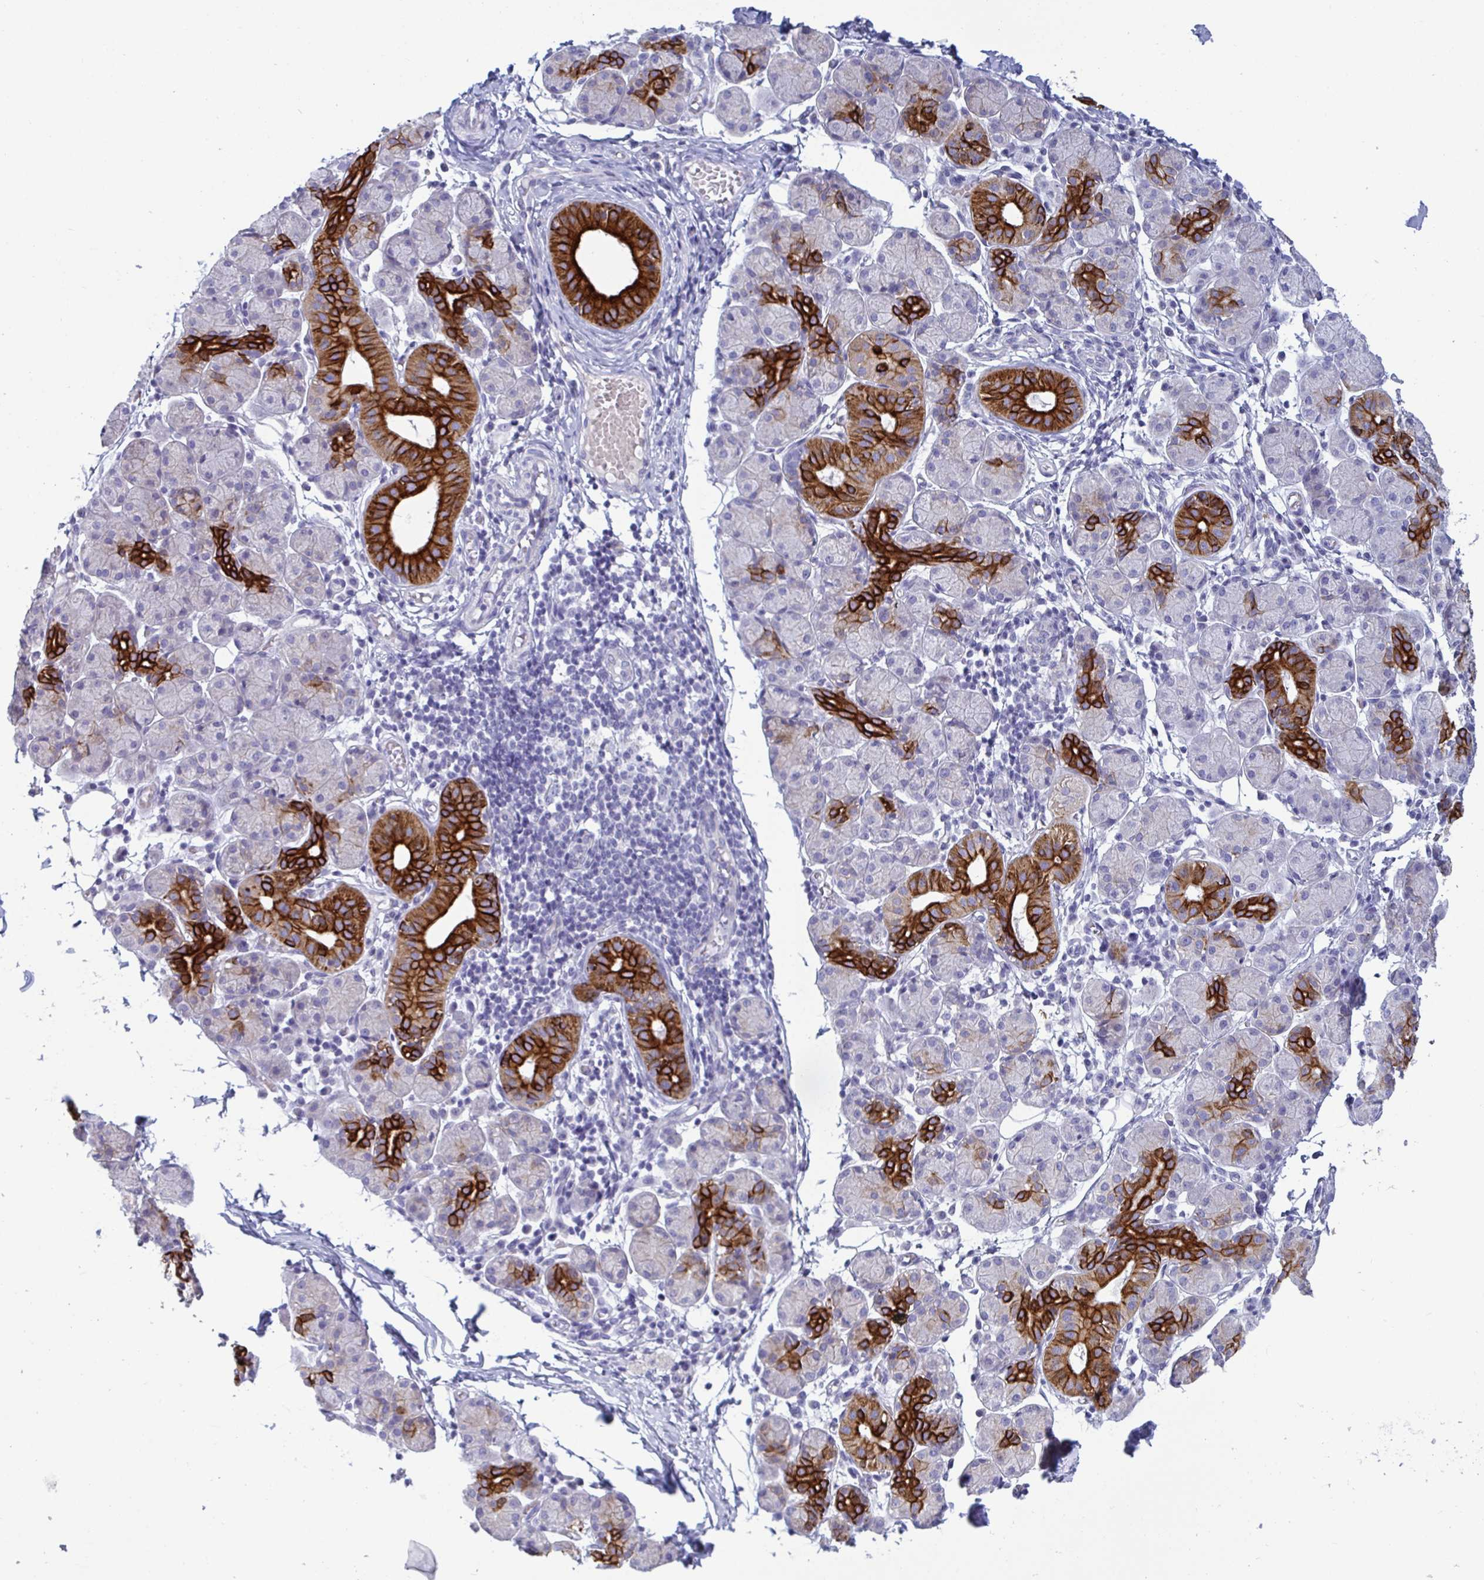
{"staining": {"intensity": "strong", "quantity": "<25%", "location": "cytoplasmic/membranous"}, "tissue": "salivary gland", "cell_type": "Glandular cells", "image_type": "normal", "snomed": [{"axis": "morphology", "description": "Normal tissue, NOS"}, {"axis": "morphology", "description": "Inflammation, NOS"}, {"axis": "topography", "description": "Lymph node"}, {"axis": "topography", "description": "Salivary gland"}], "caption": "This is an image of immunohistochemistry (IHC) staining of unremarkable salivary gland, which shows strong expression in the cytoplasmic/membranous of glandular cells.", "gene": "TAS2R38", "patient": {"sex": "male", "age": 3}}